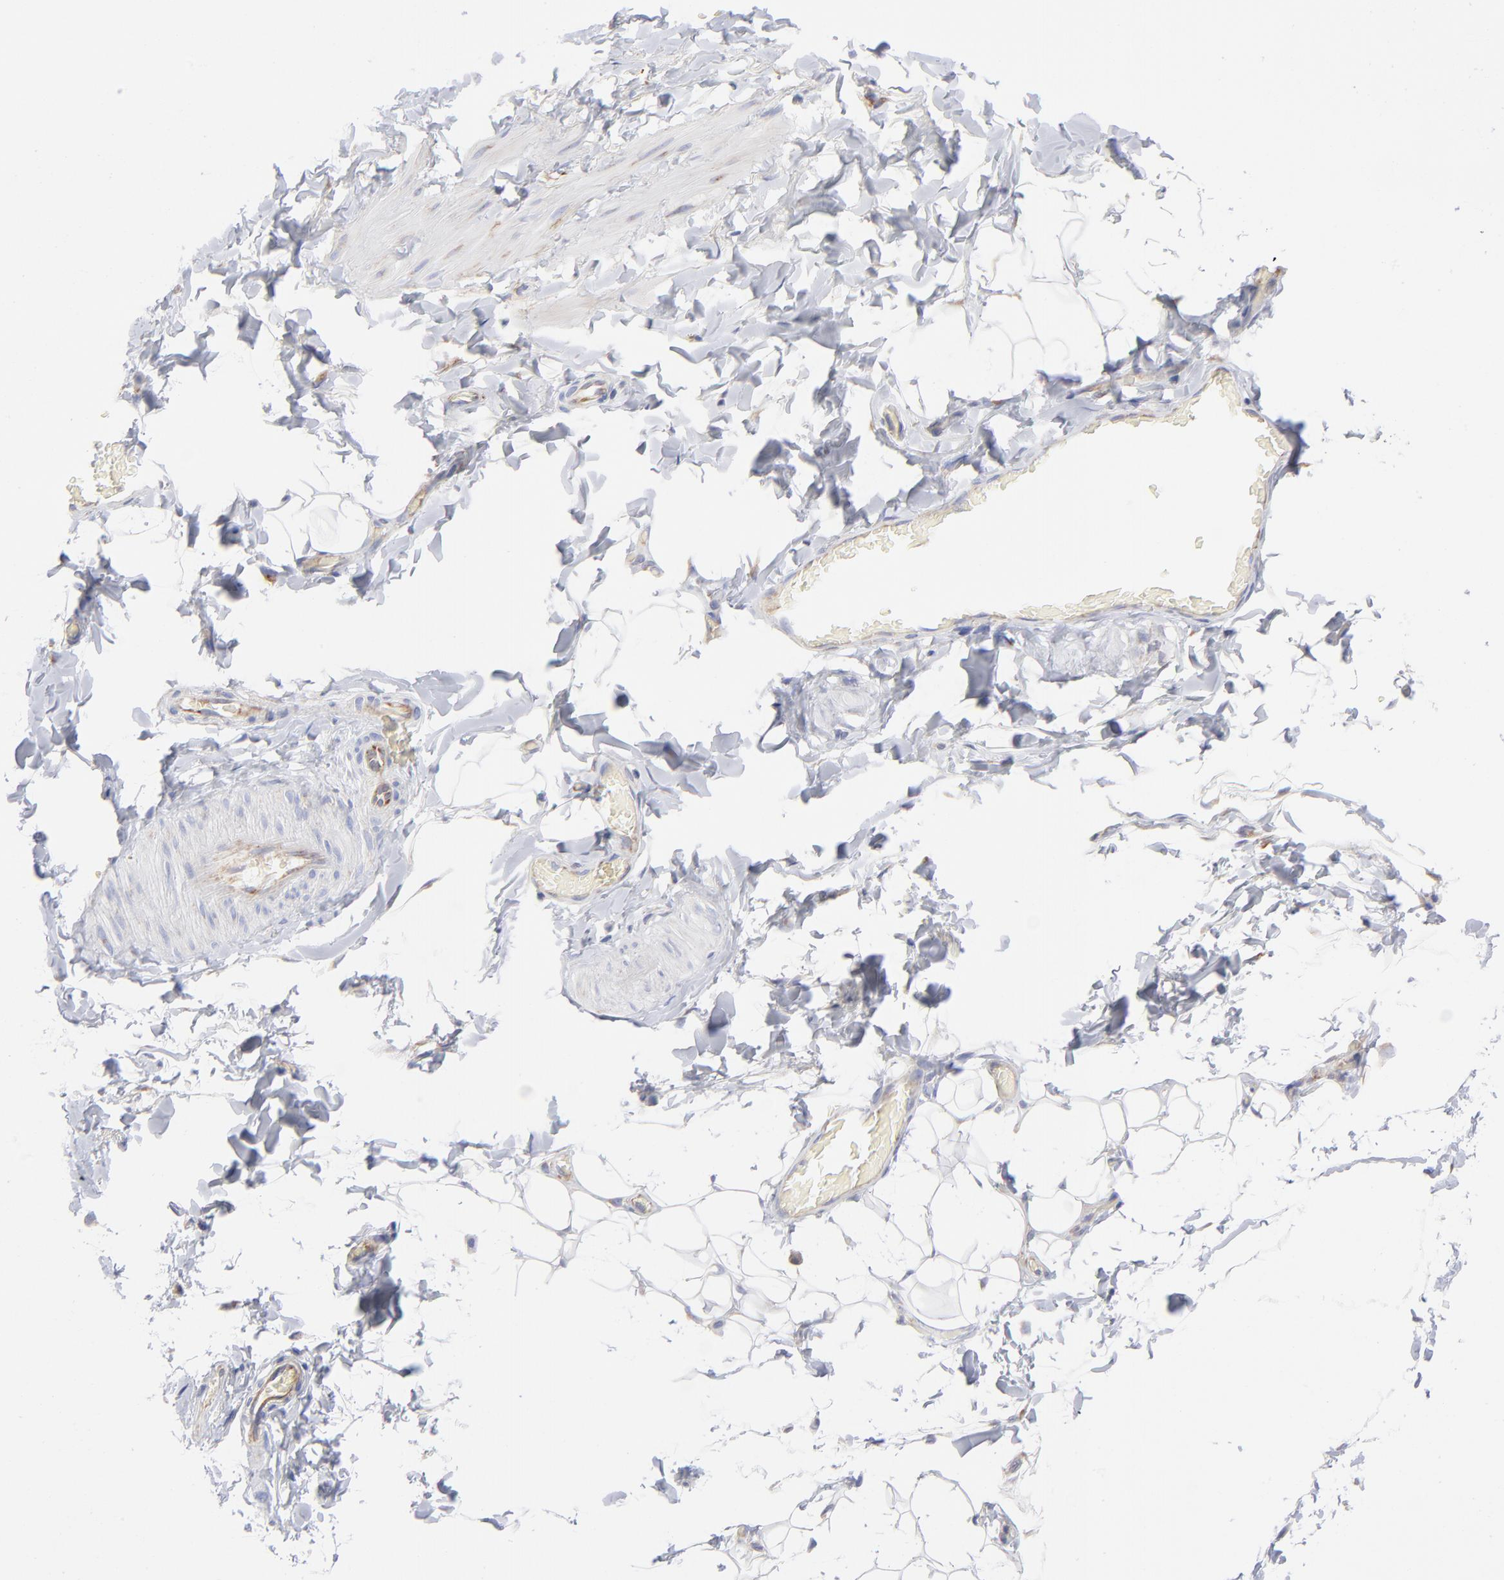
{"staining": {"intensity": "negative", "quantity": "none", "location": "none"}, "tissue": "adipose tissue", "cell_type": "Adipocytes", "image_type": "normal", "snomed": [{"axis": "morphology", "description": "Normal tissue, NOS"}, {"axis": "topography", "description": "Soft tissue"}], "caption": "Normal adipose tissue was stained to show a protein in brown. There is no significant staining in adipocytes. (DAB (3,3'-diaminobenzidine) immunohistochemistry, high magnification).", "gene": "EIF2AK2", "patient": {"sex": "male", "age": 26}}